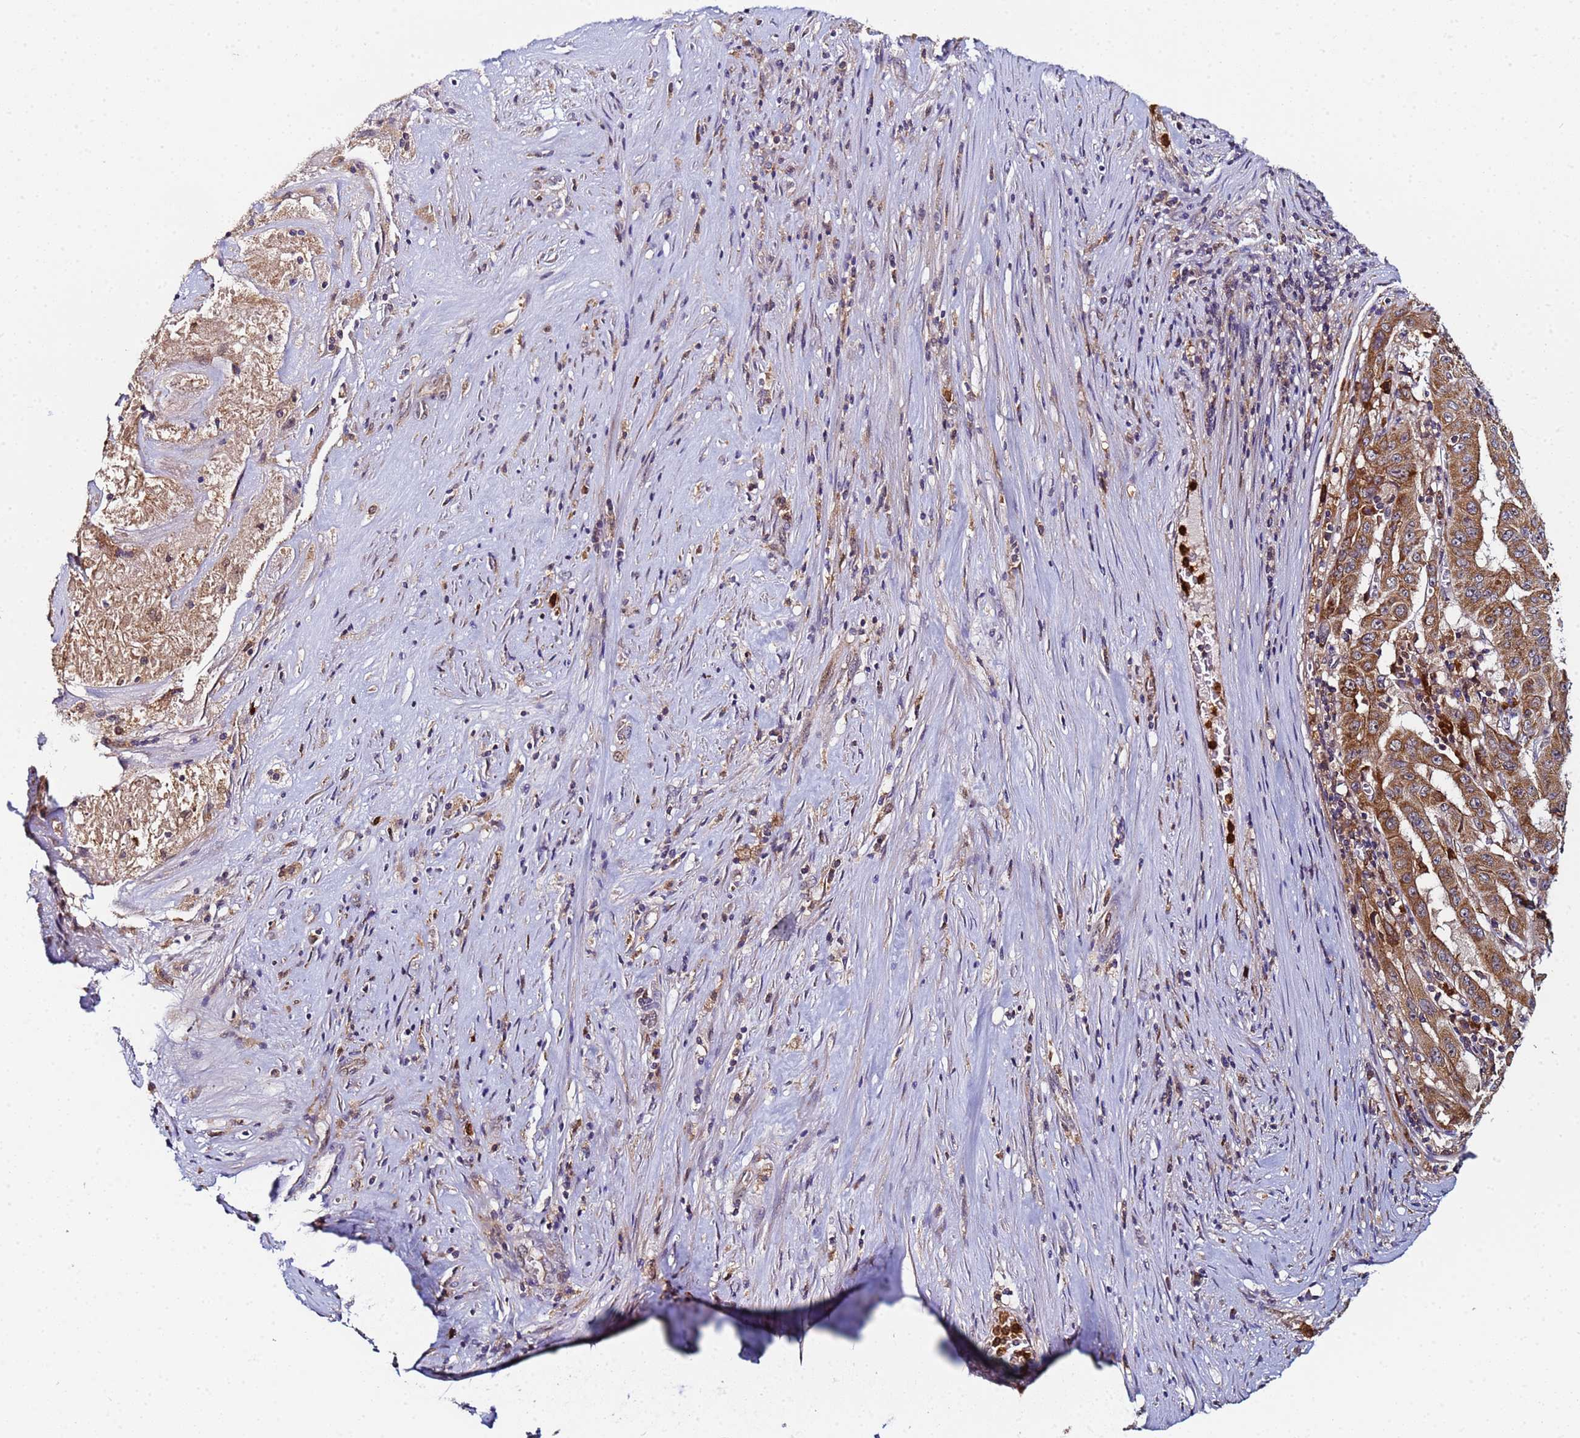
{"staining": {"intensity": "moderate", "quantity": ">75%", "location": "cytoplasmic/membranous"}, "tissue": "pancreatic cancer", "cell_type": "Tumor cells", "image_type": "cancer", "snomed": [{"axis": "morphology", "description": "Adenocarcinoma, NOS"}, {"axis": "topography", "description": "Pancreas"}], "caption": "The histopathology image exhibits staining of pancreatic cancer, revealing moderate cytoplasmic/membranous protein staining (brown color) within tumor cells. (DAB IHC, brown staining for protein, blue staining for nuclei).", "gene": "CCDC127", "patient": {"sex": "male", "age": 63}}